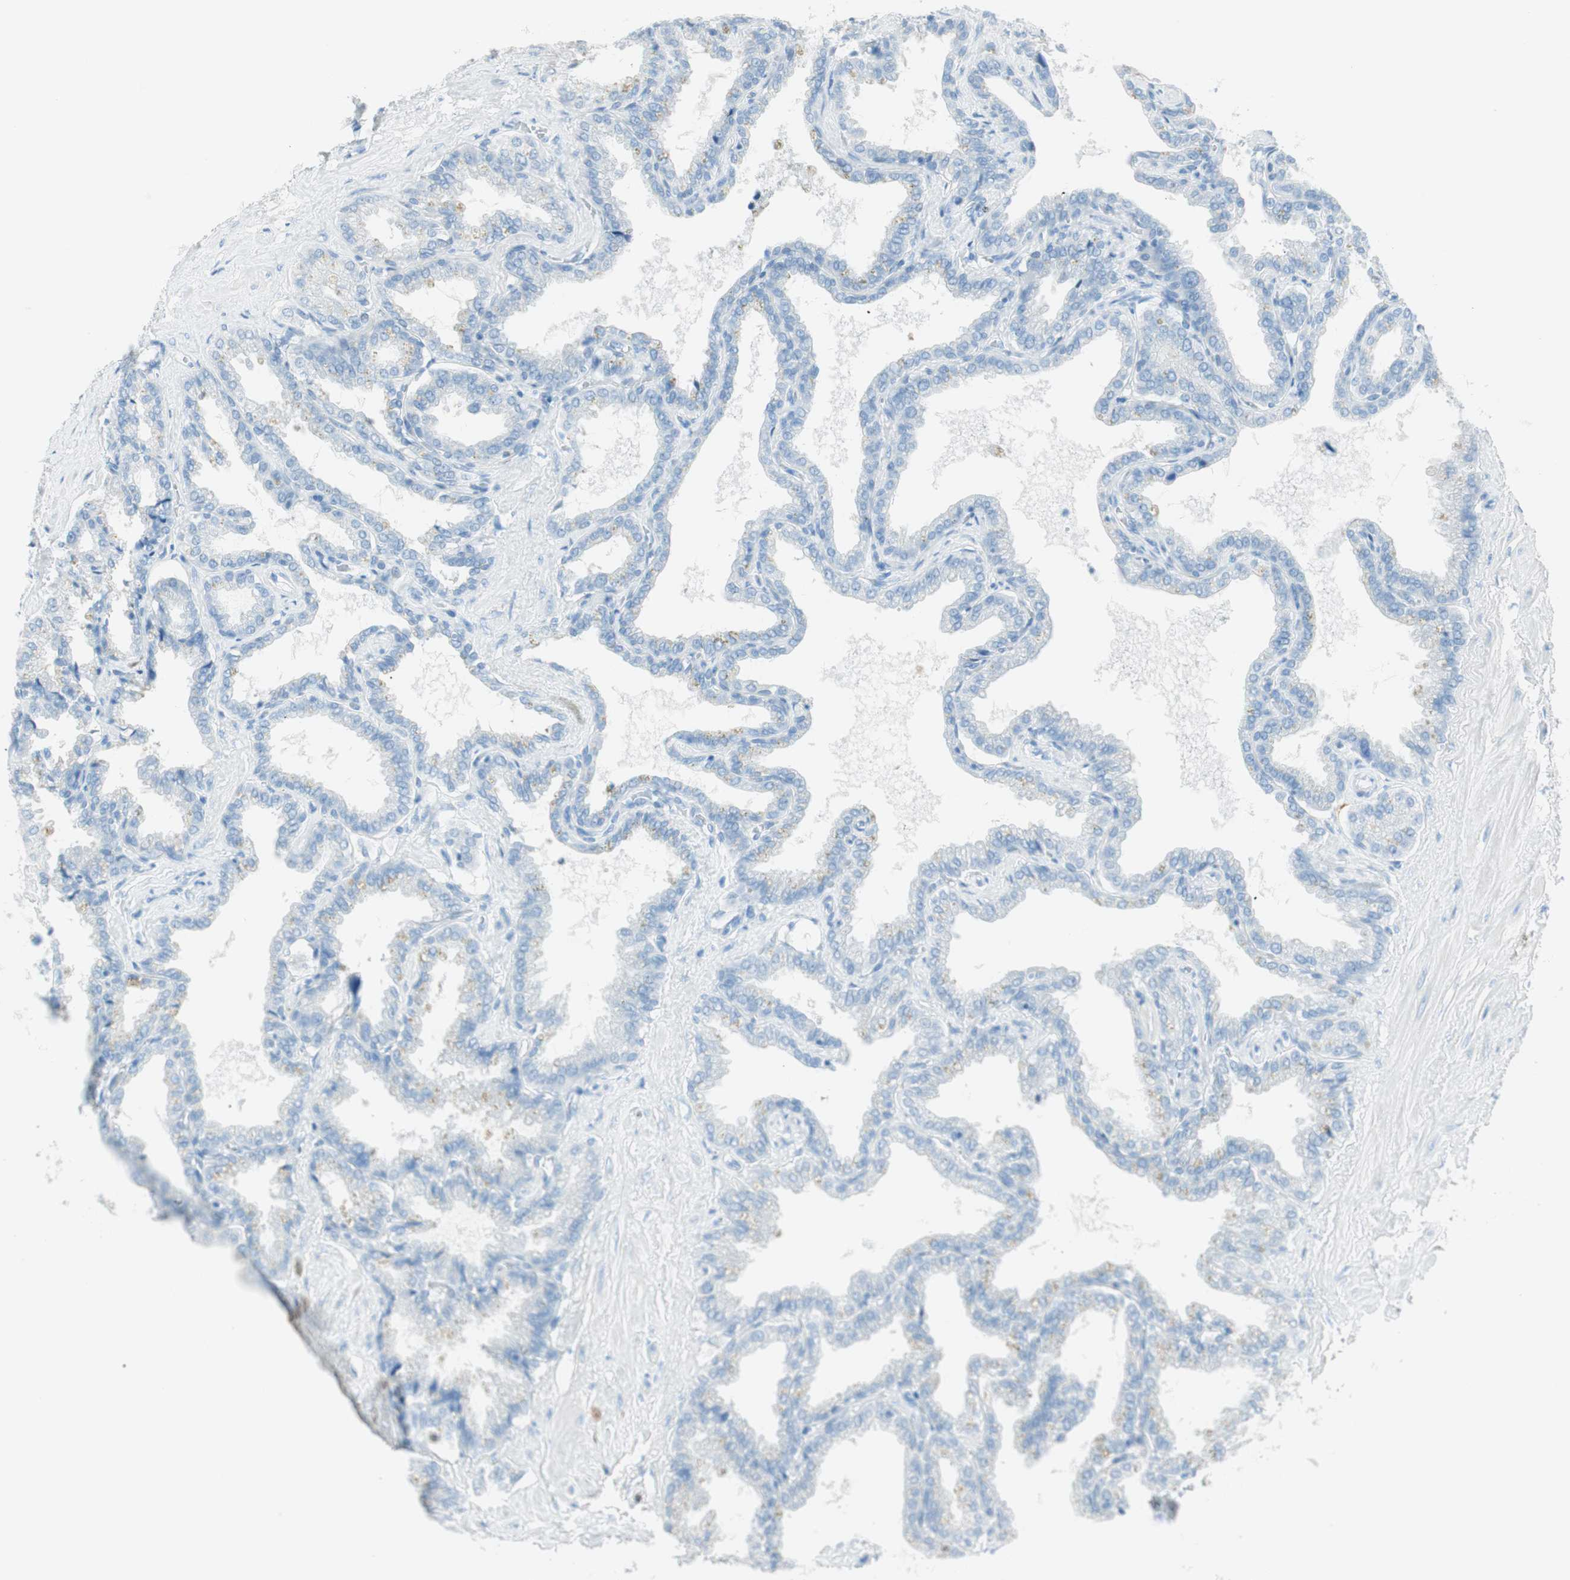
{"staining": {"intensity": "negative", "quantity": "none", "location": "none"}, "tissue": "seminal vesicle", "cell_type": "Glandular cells", "image_type": "normal", "snomed": [{"axis": "morphology", "description": "Normal tissue, NOS"}, {"axis": "topography", "description": "Seminal veicle"}], "caption": "High magnification brightfield microscopy of benign seminal vesicle stained with DAB (brown) and counterstained with hematoxylin (blue): glandular cells show no significant expression. (Immunohistochemistry, brightfield microscopy, high magnification).", "gene": "TNFRSF13C", "patient": {"sex": "male", "age": 46}}